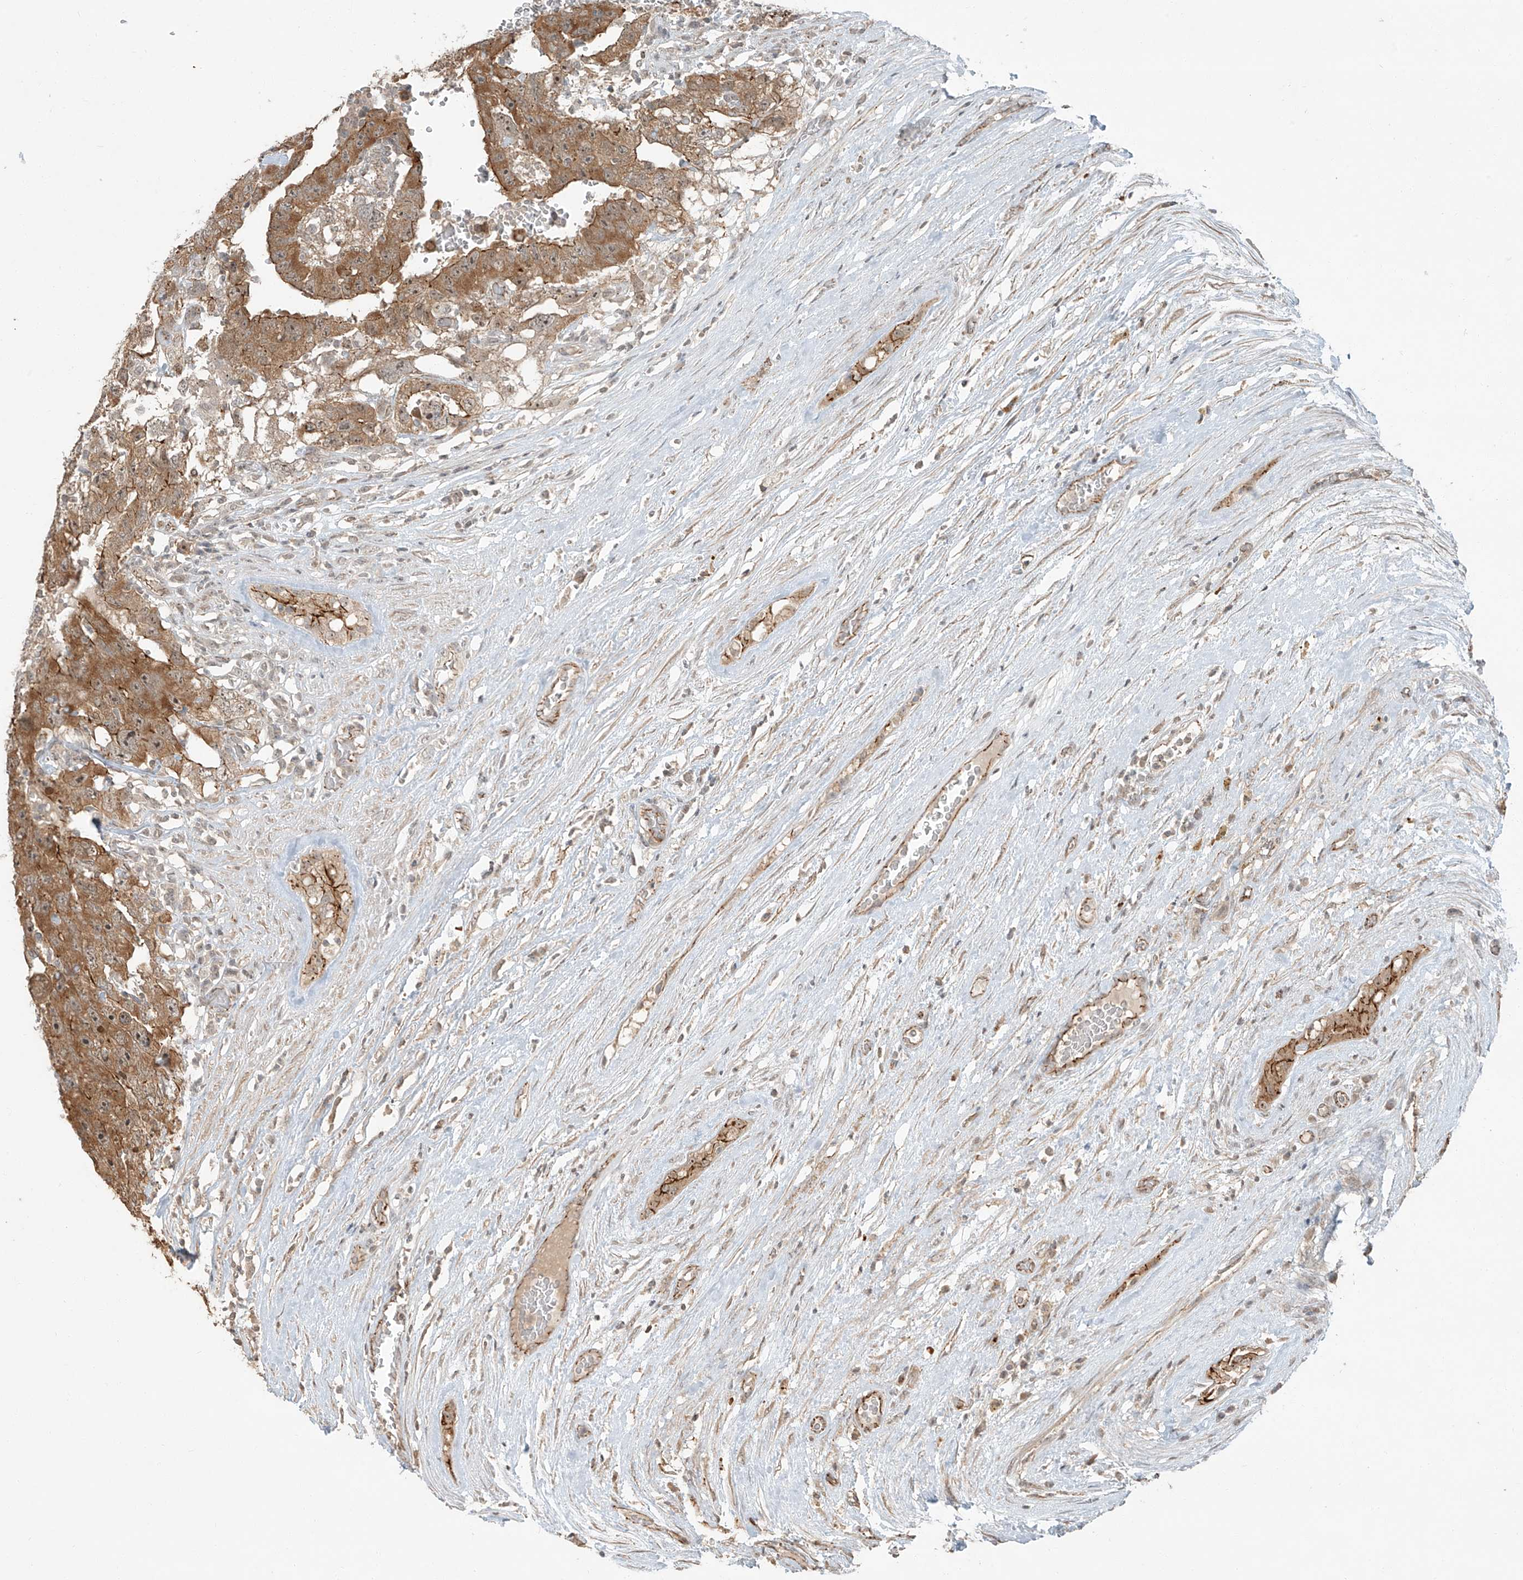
{"staining": {"intensity": "moderate", "quantity": ">75%", "location": "cytoplasmic/membranous"}, "tissue": "testis cancer", "cell_type": "Tumor cells", "image_type": "cancer", "snomed": [{"axis": "morphology", "description": "Carcinoma, Embryonal, NOS"}, {"axis": "topography", "description": "Testis"}], "caption": "High-magnification brightfield microscopy of testis embryonal carcinoma stained with DAB (brown) and counterstained with hematoxylin (blue). tumor cells exhibit moderate cytoplasmic/membranous staining is present in about>75% of cells. (DAB IHC, brown staining for protein, blue staining for nuclei).", "gene": "ZNF16", "patient": {"sex": "male", "age": 26}}